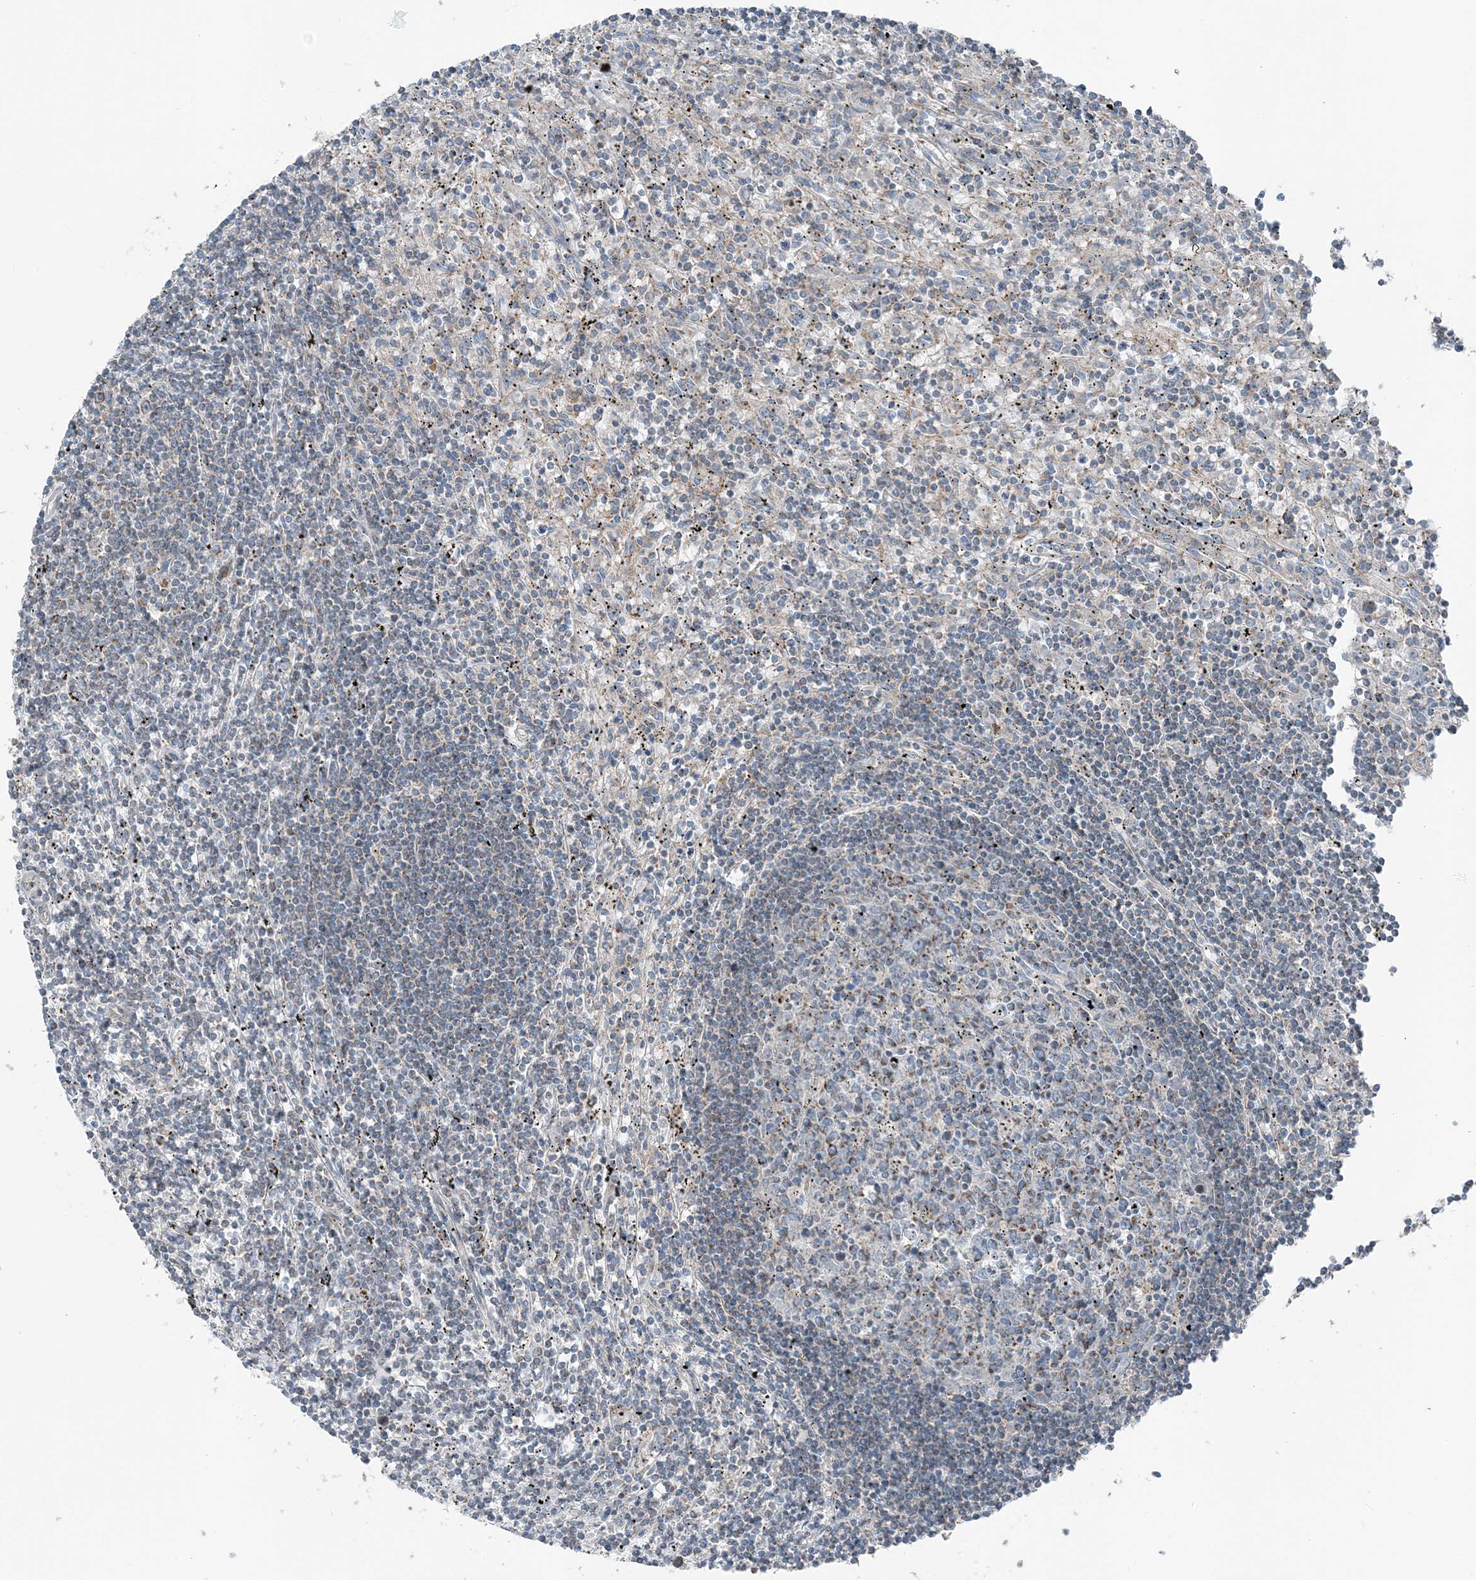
{"staining": {"intensity": "negative", "quantity": "none", "location": "none"}, "tissue": "lymphoma", "cell_type": "Tumor cells", "image_type": "cancer", "snomed": [{"axis": "morphology", "description": "Malignant lymphoma, non-Hodgkin's type, Low grade"}, {"axis": "topography", "description": "Spleen"}], "caption": "Immunohistochemistry (IHC) histopathology image of neoplastic tissue: human low-grade malignant lymphoma, non-Hodgkin's type stained with DAB (3,3'-diaminobenzidine) demonstrates no significant protein positivity in tumor cells.", "gene": "KY", "patient": {"sex": "male", "age": 76}}